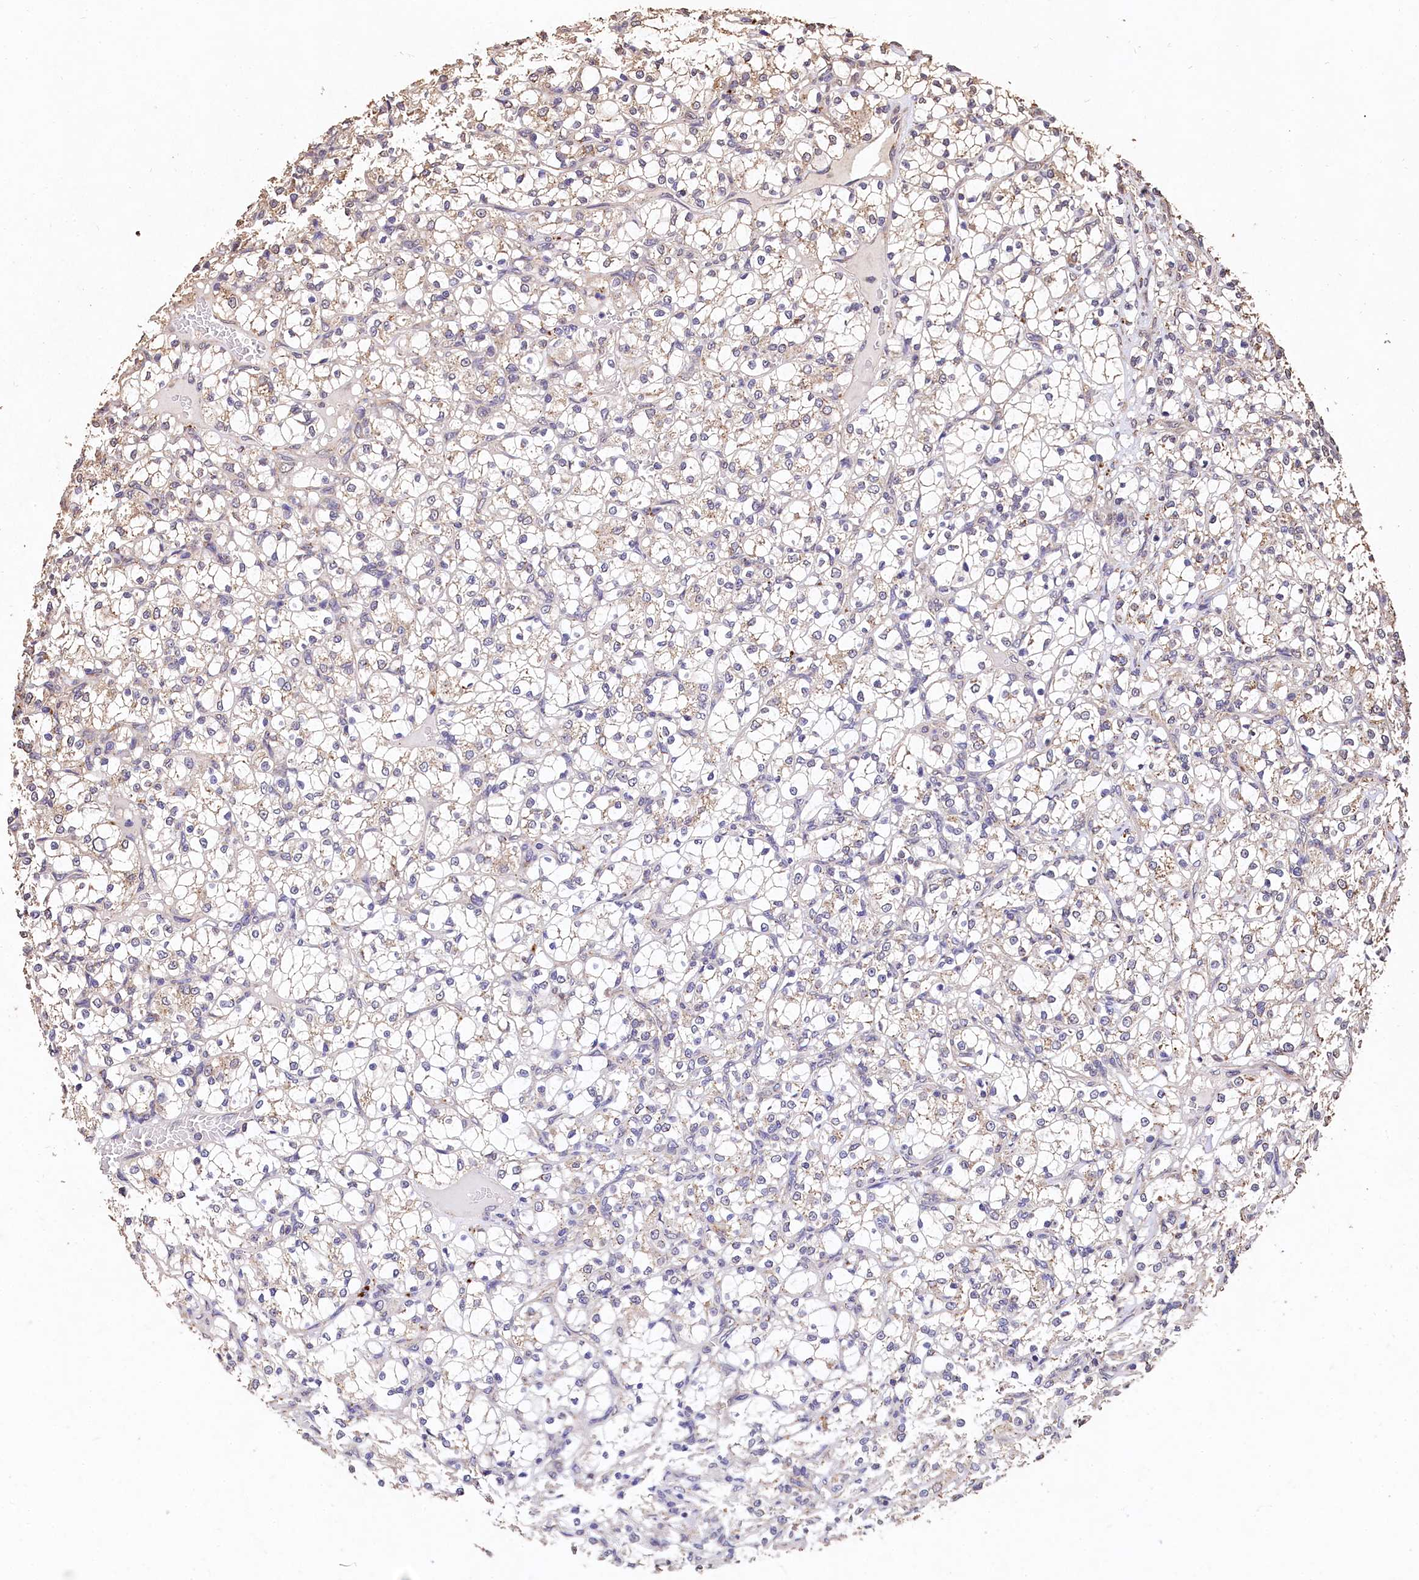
{"staining": {"intensity": "negative", "quantity": "none", "location": "none"}, "tissue": "renal cancer", "cell_type": "Tumor cells", "image_type": "cancer", "snomed": [{"axis": "morphology", "description": "Adenocarcinoma, NOS"}, {"axis": "topography", "description": "Kidney"}], "caption": "Micrograph shows no significant protein staining in tumor cells of renal adenocarcinoma.", "gene": "LSM4", "patient": {"sex": "female", "age": 69}}